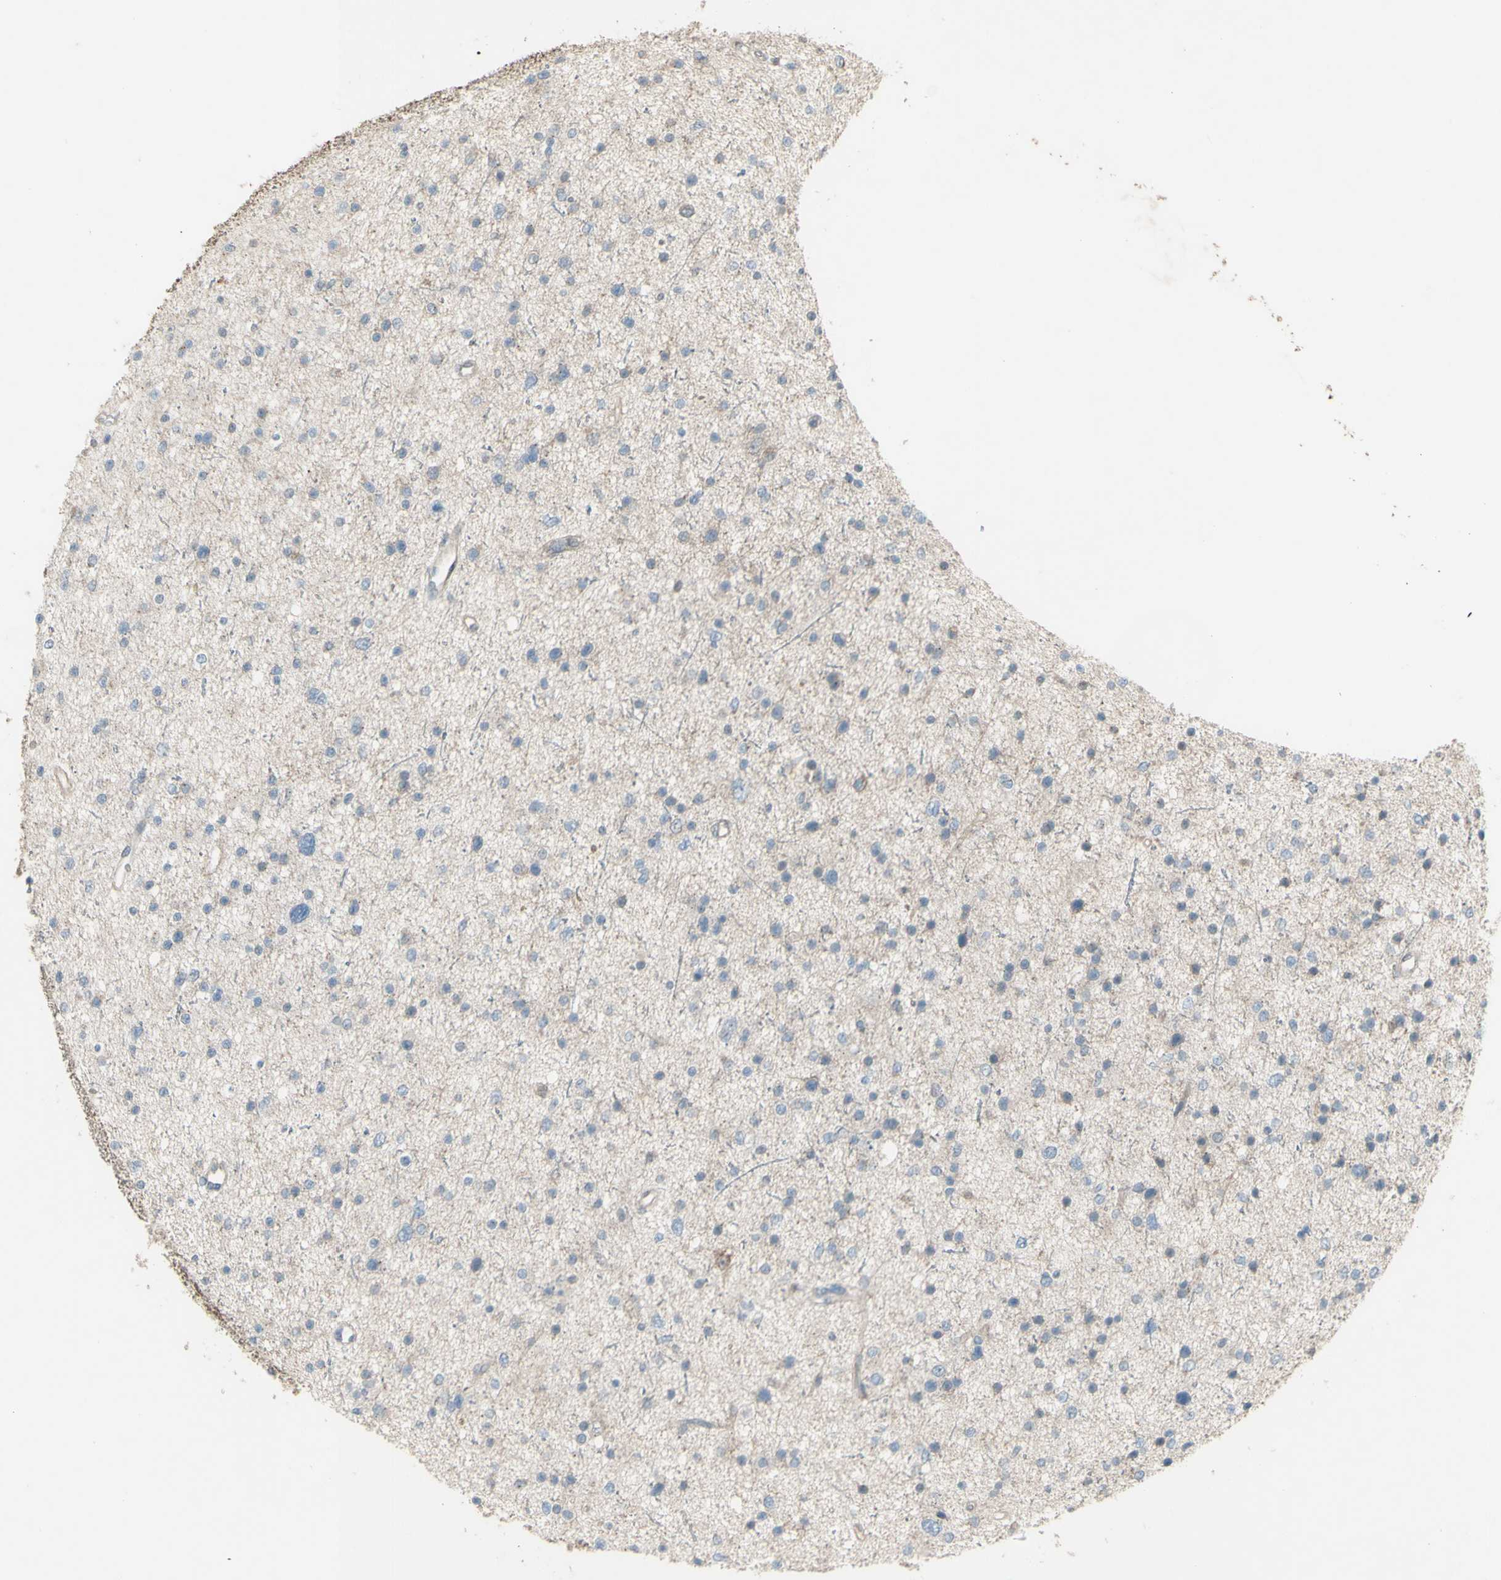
{"staining": {"intensity": "negative", "quantity": "none", "location": "none"}, "tissue": "glioma", "cell_type": "Tumor cells", "image_type": "cancer", "snomed": [{"axis": "morphology", "description": "Glioma, malignant, Low grade"}, {"axis": "topography", "description": "Brain"}], "caption": "High magnification brightfield microscopy of glioma stained with DAB (3,3'-diaminobenzidine) (brown) and counterstained with hematoxylin (blue): tumor cells show no significant expression.", "gene": "FXYD3", "patient": {"sex": "female", "age": 37}}